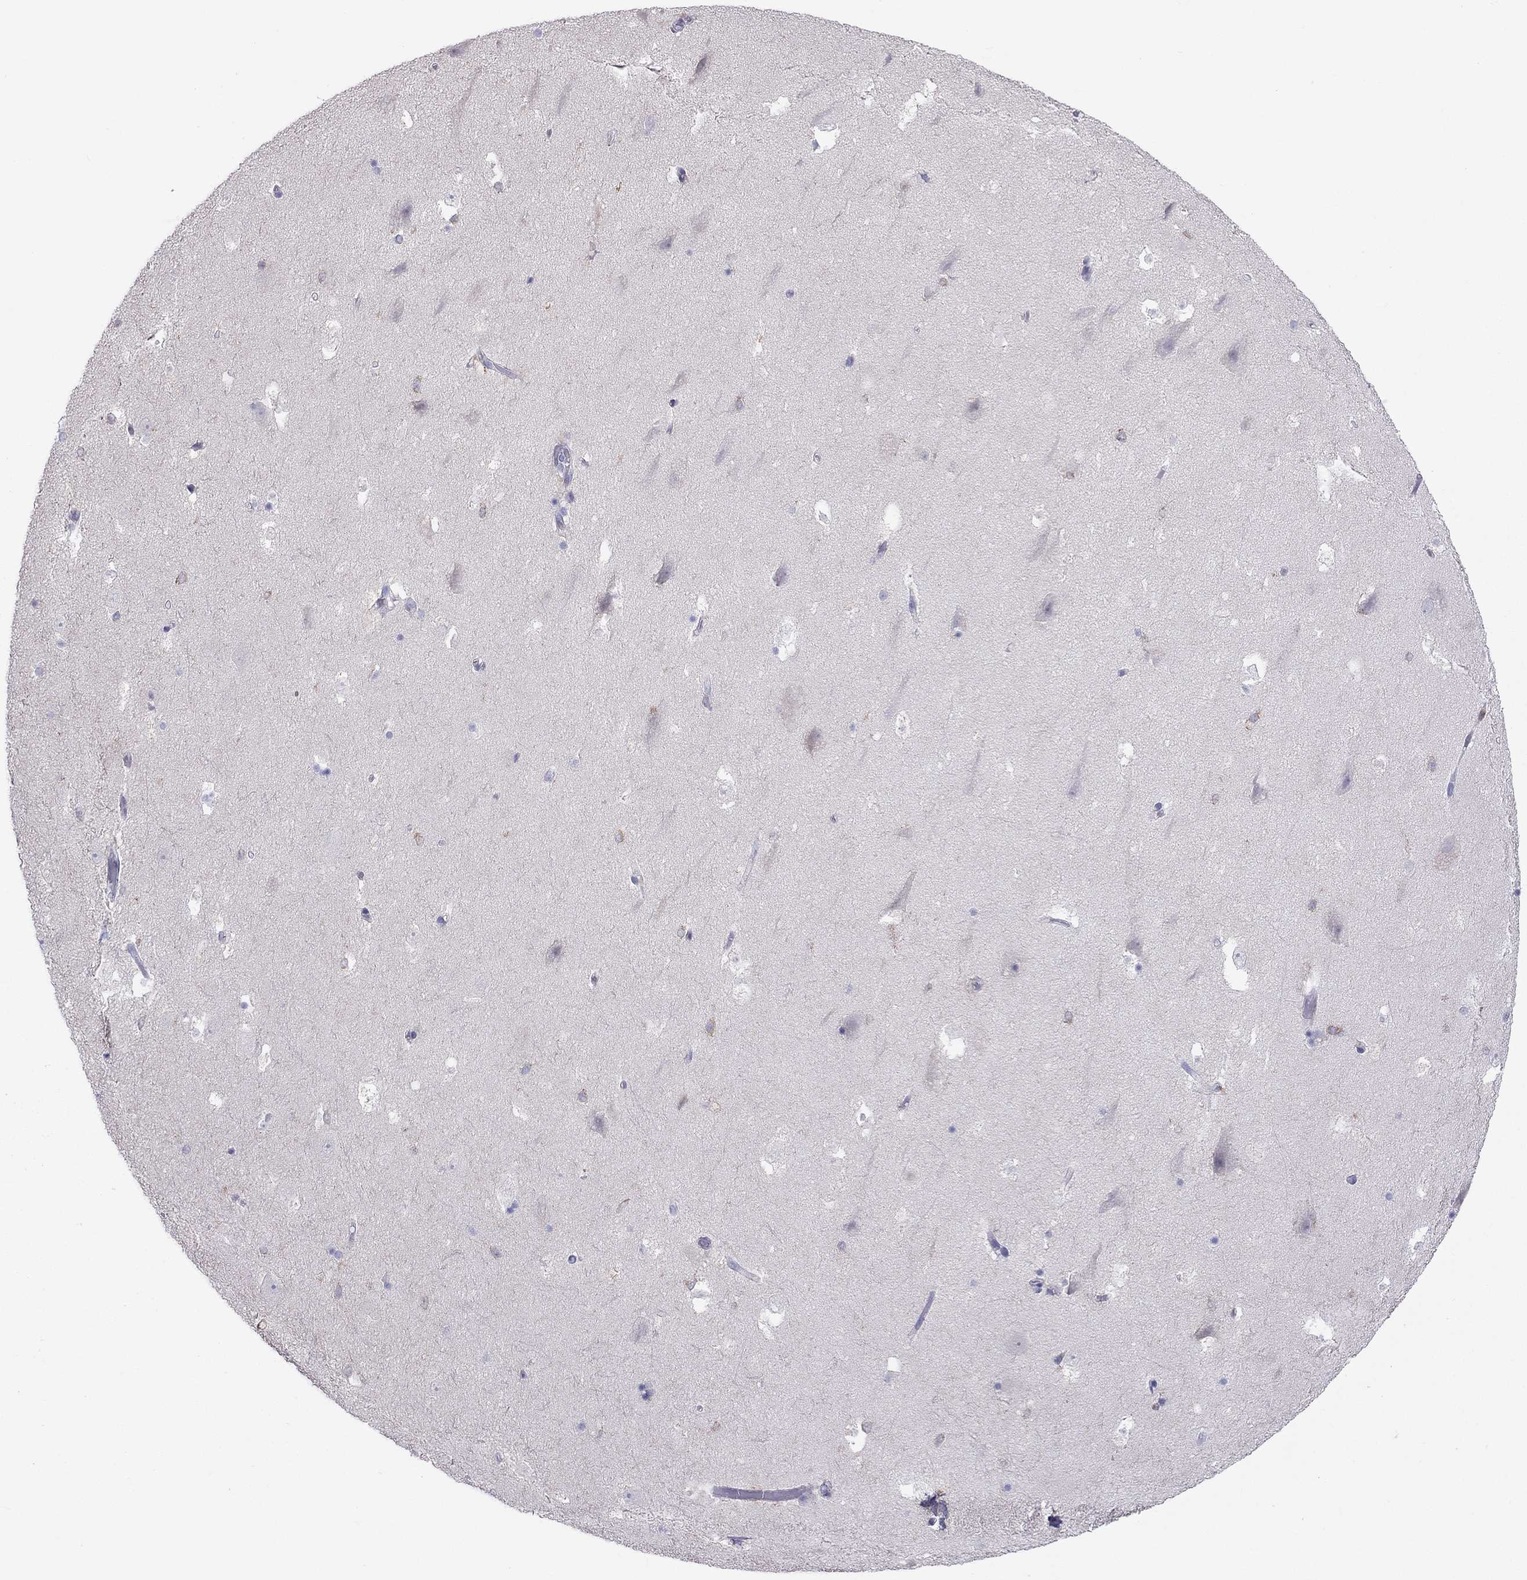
{"staining": {"intensity": "negative", "quantity": "none", "location": "none"}, "tissue": "hippocampus", "cell_type": "Glial cells", "image_type": "normal", "snomed": [{"axis": "morphology", "description": "Normal tissue, NOS"}, {"axis": "topography", "description": "Hippocampus"}], "caption": "A photomicrograph of hippocampus stained for a protein shows no brown staining in glial cells. The staining was performed using DAB to visualize the protein expression in brown, while the nuclei were stained in blue with hematoxylin (Magnification: 20x).", "gene": "ENSG00000288637", "patient": {"sex": "male", "age": 51}}